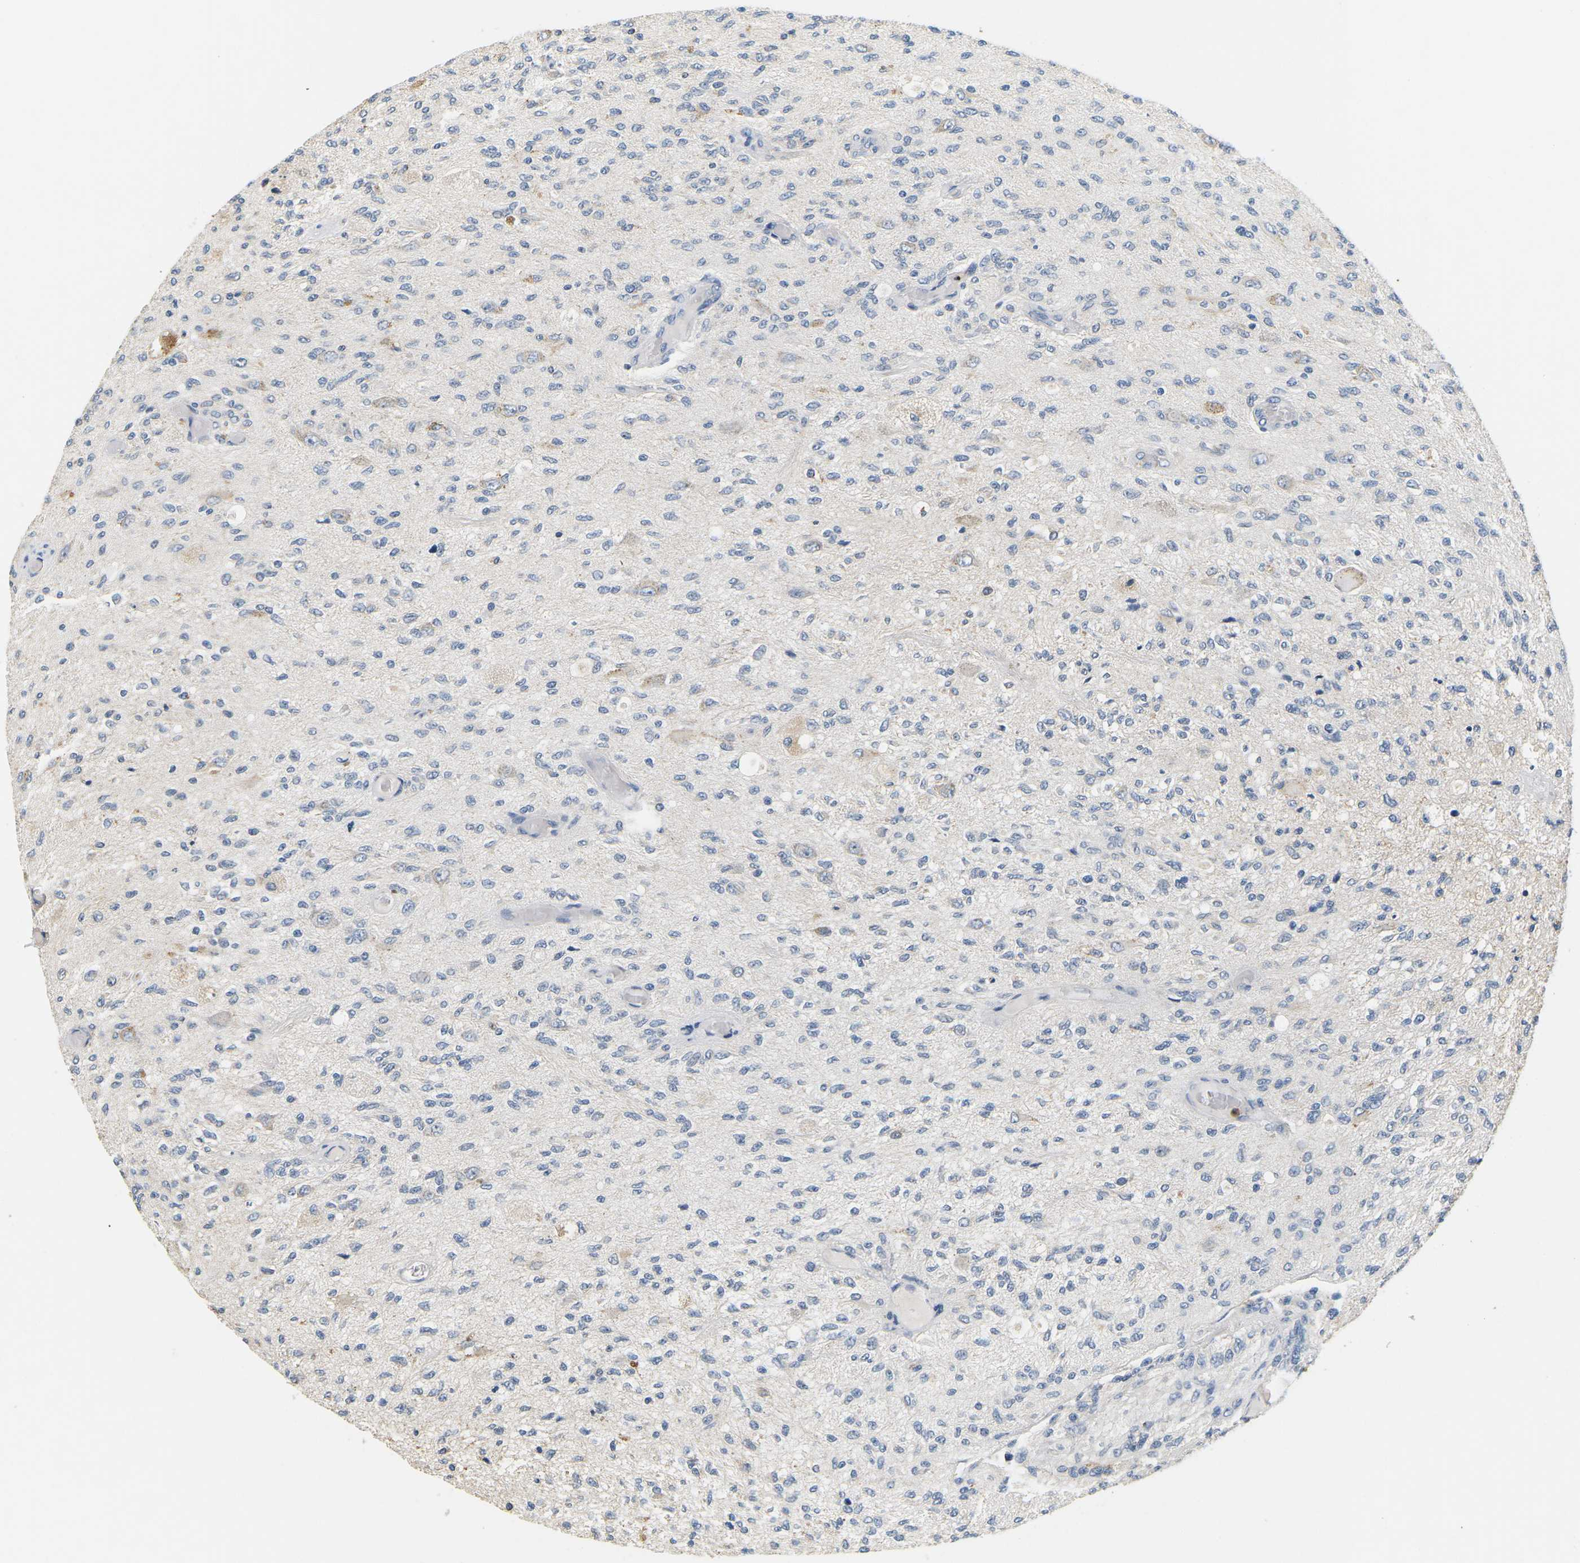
{"staining": {"intensity": "moderate", "quantity": "<25%", "location": "cytoplasmic/membranous"}, "tissue": "glioma", "cell_type": "Tumor cells", "image_type": "cancer", "snomed": [{"axis": "morphology", "description": "Normal tissue, NOS"}, {"axis": "morphology", "description": "Glioma, malignant, High grade"}, {"axis": "topography", "description": "Cerebral cortex"}], "caption": "Brown immunohistochemical staining in malignant glioma (high-grade) demonstrates moderate cytoplasmic/membranous positivity in approximately <25% of tumor cells.", "gene": "ADM", "patient": {"sex": "male", "age": 77}}